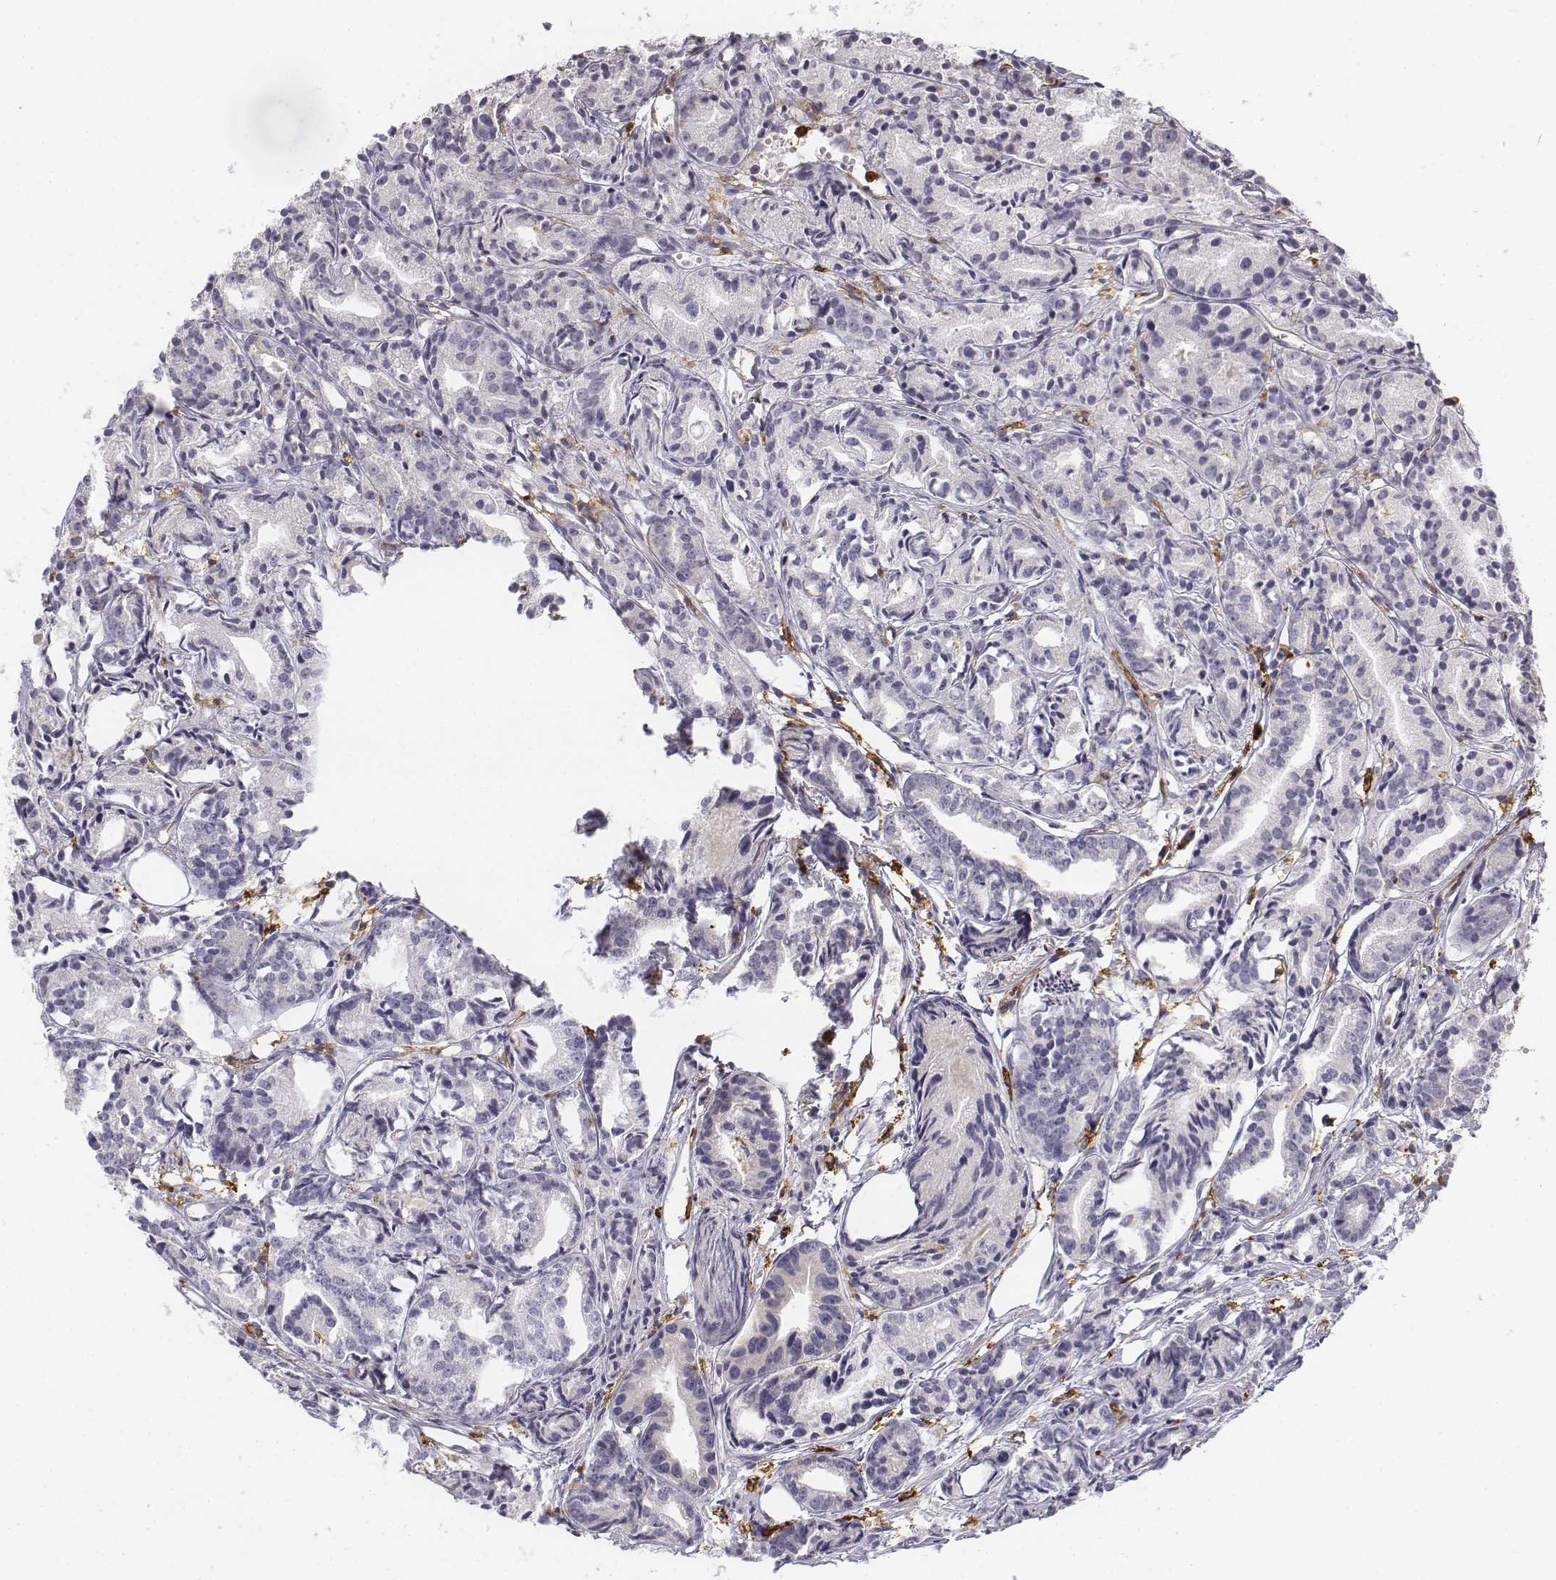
{"staining": {"intensity": "negative", "quantity": "none", "location": "none"}, "tissue": "prostate cancer", "cell_type": "Tumor cells", "image_type": "cancer", "snomed": [{"axis": "morphology", "description": "Adenocarcinoma, Medium grade"}, {"axis": "topography", "description": "Prostate"}], "caption": "This is an immunohistochemistry histopathology image of prostate cancer. There is no positivity in tumor cells.", "gene": "CD14", "patient": {"sex": "male", "age": 74}}